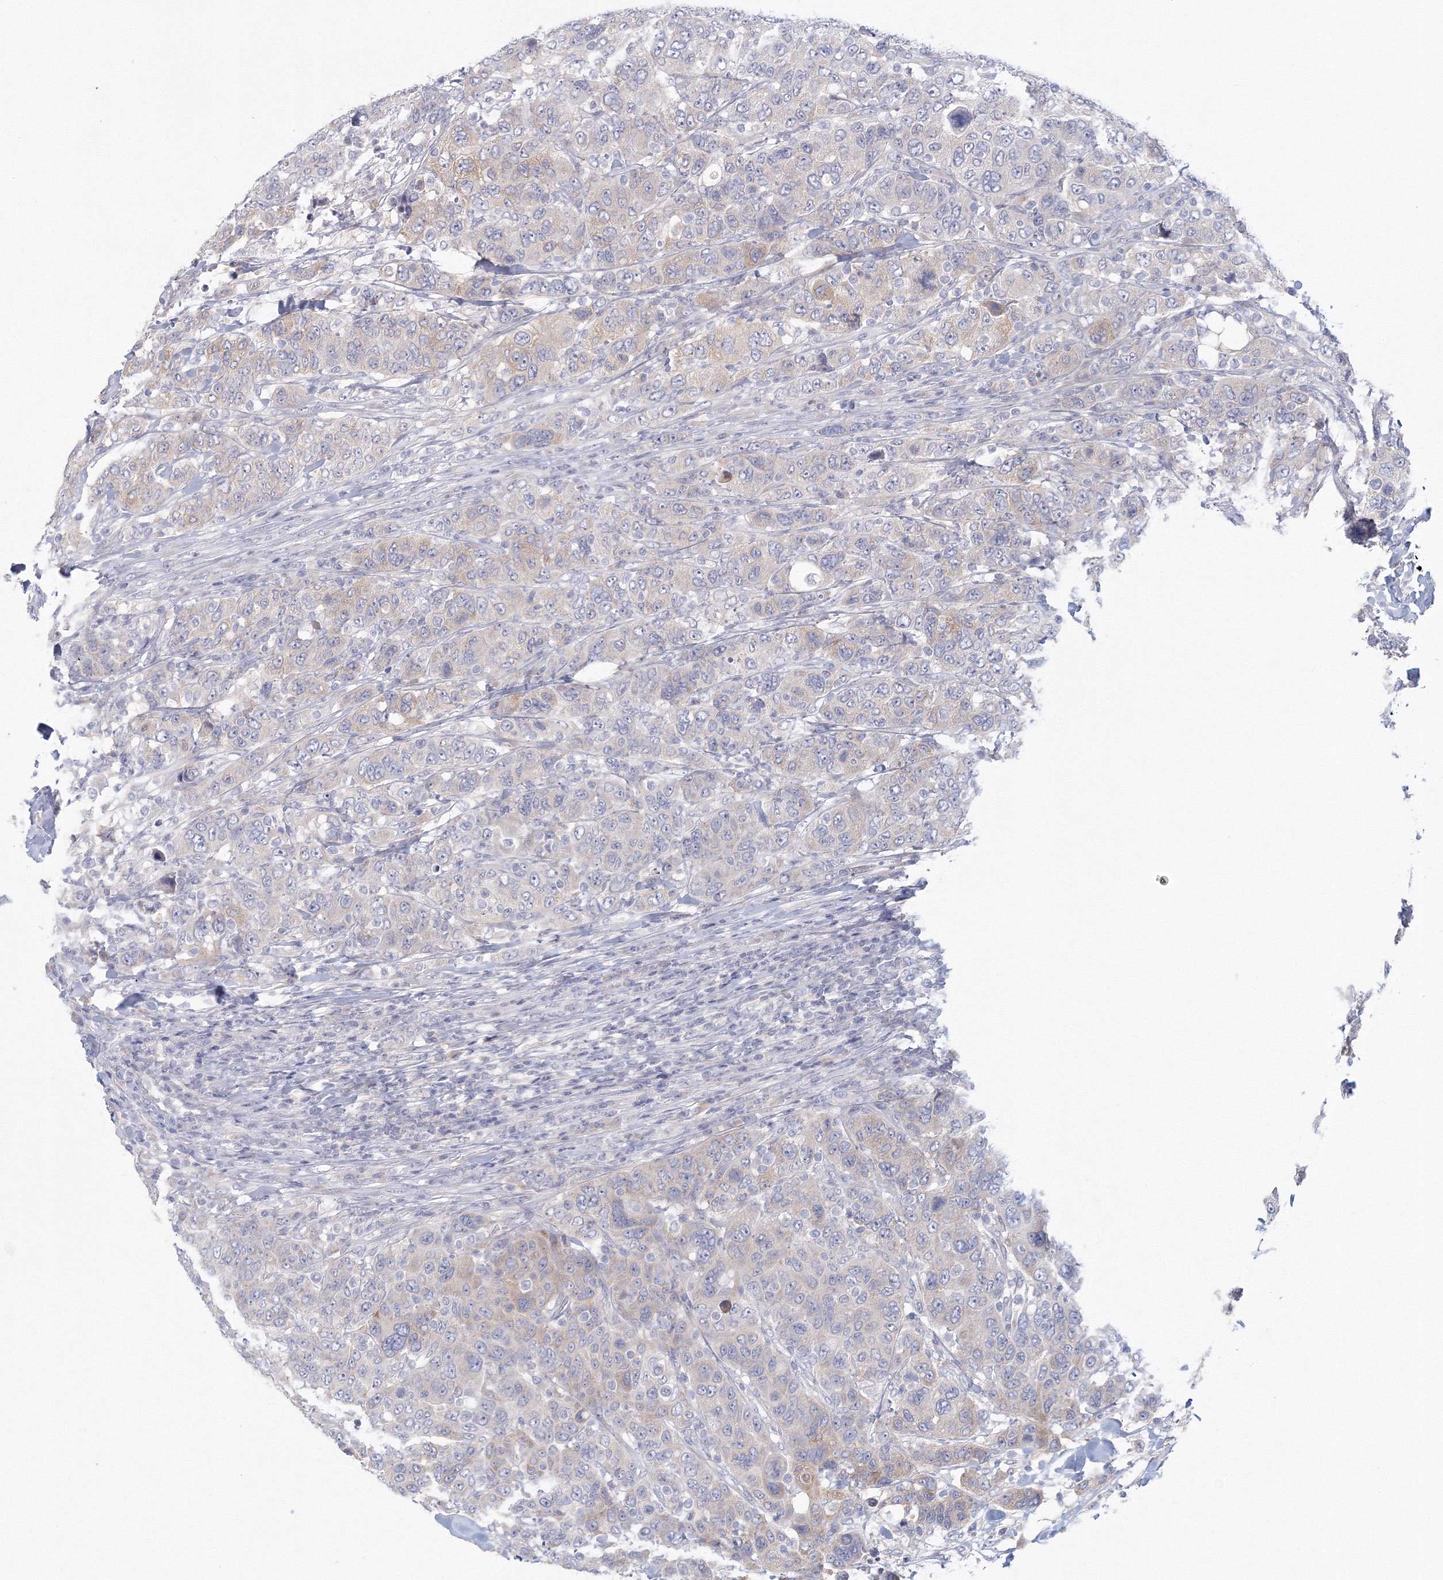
{"staining": {"intensity": "weak", "quantity": "<25%", "location": "cytoplasmic/membranous"}, "tissue": "breast cancer", "cell_type": "Tumor cells", "image_type": "cancer", "snomed": [{"axis": "morphology", "description": "Duct carcinoma"}, {"axis": "topography", "description": "Breast"}], "caption": "High power microscopy image of an immunohistochemistry micrograph of invasive ductal carcinoma (breast), revealing no significant staining in tumor cells.", "gene": "TACC2", "patient": {"sex": "female", "age": 37}}